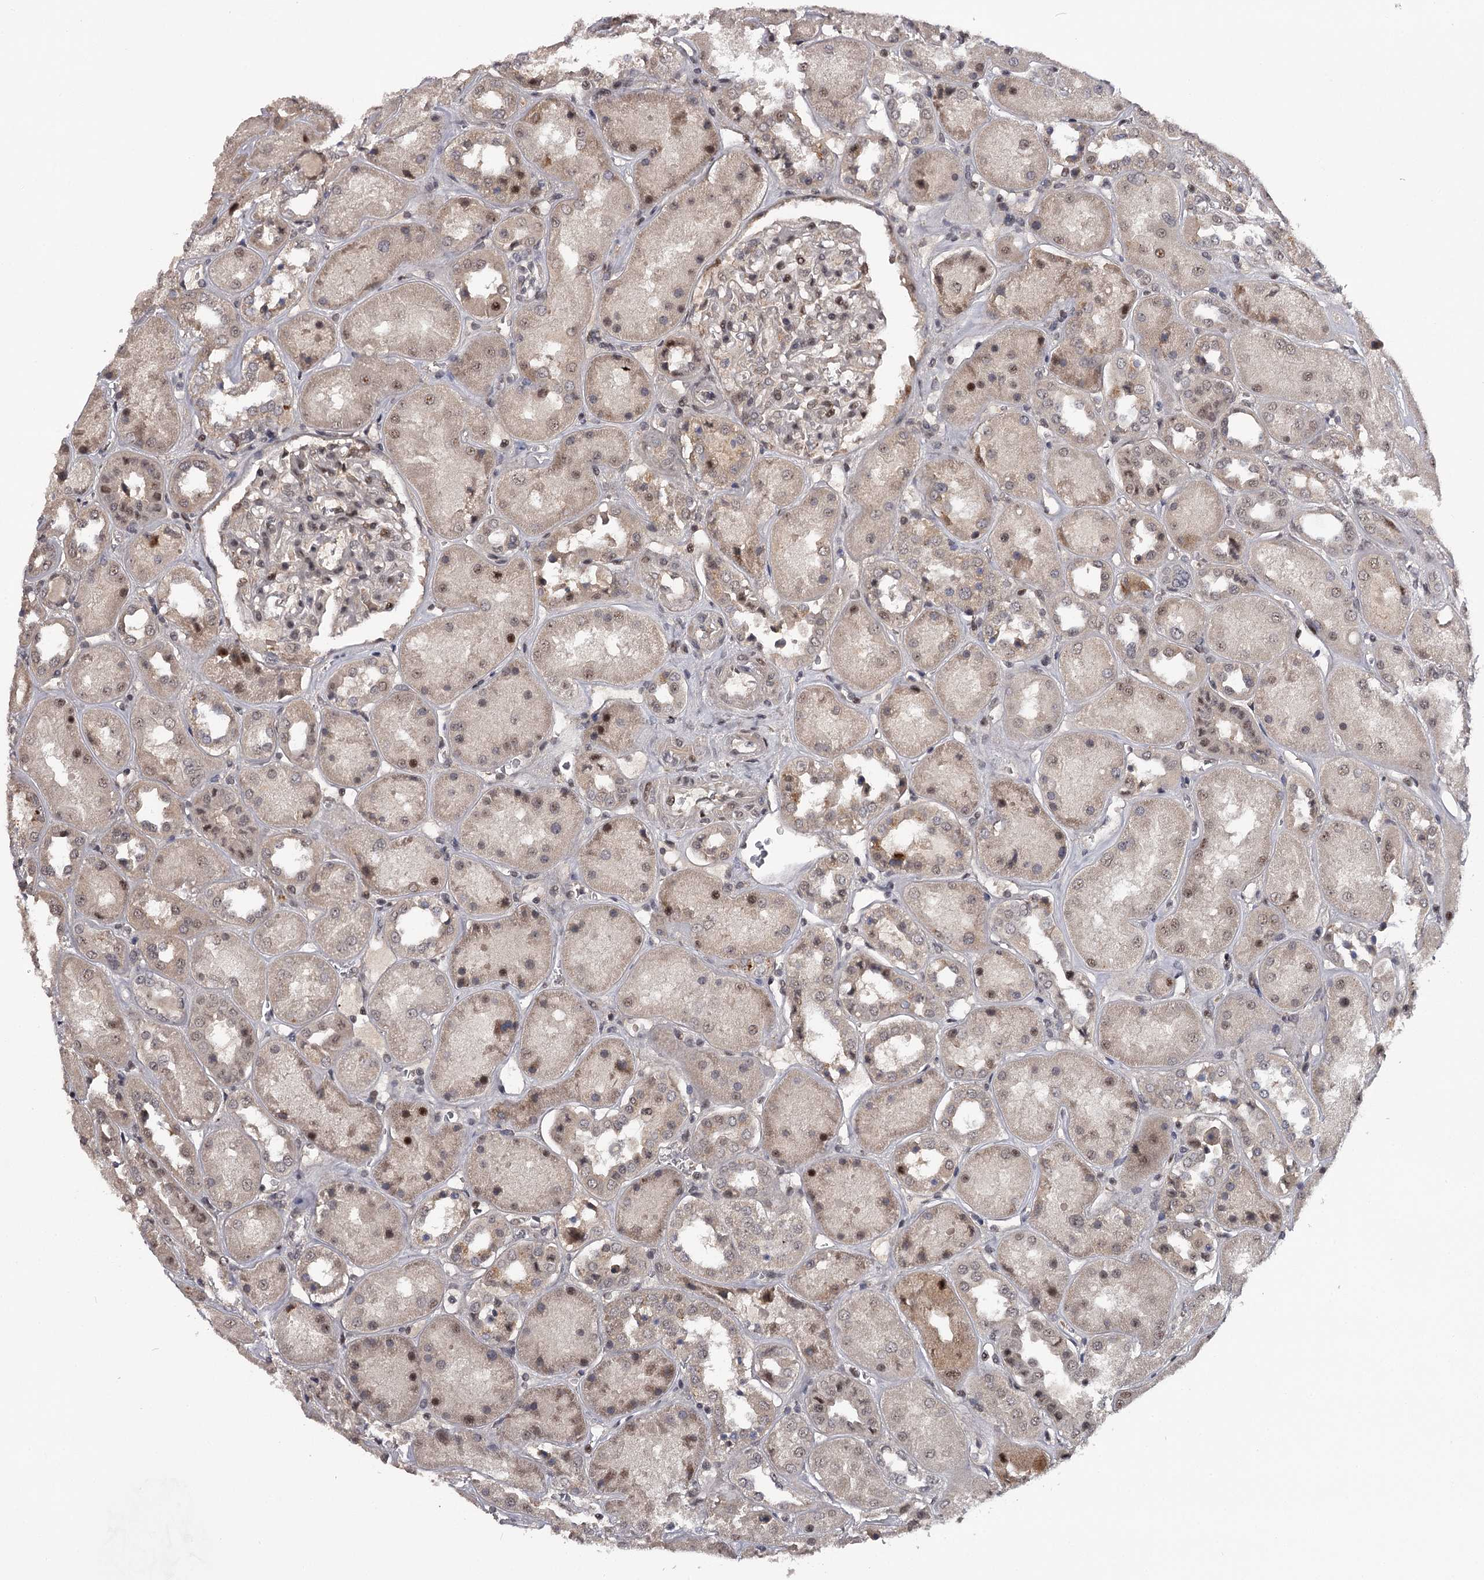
{"staining": {"intensity": "weak", "quantity": "<25%", "location": "nuclear"}, "tissue": "kidney", "cell_type": "Cells in glomeruli", "image_type": "normal", "snomed": [{"axis": "morphology", "description": "Normal tissue, NOS"}, {"axis": "topography", "description": "Kidney"}], "caption": "A photomicrograph of human kidney is negative for staining in cells in glomeruli. (DAB (3,3'-diaminobenzidine) IHC visualized using brightfield microscopy, high magnification).", "gene": "RNF44", "patient": {"sex": "male", "age": 70}}